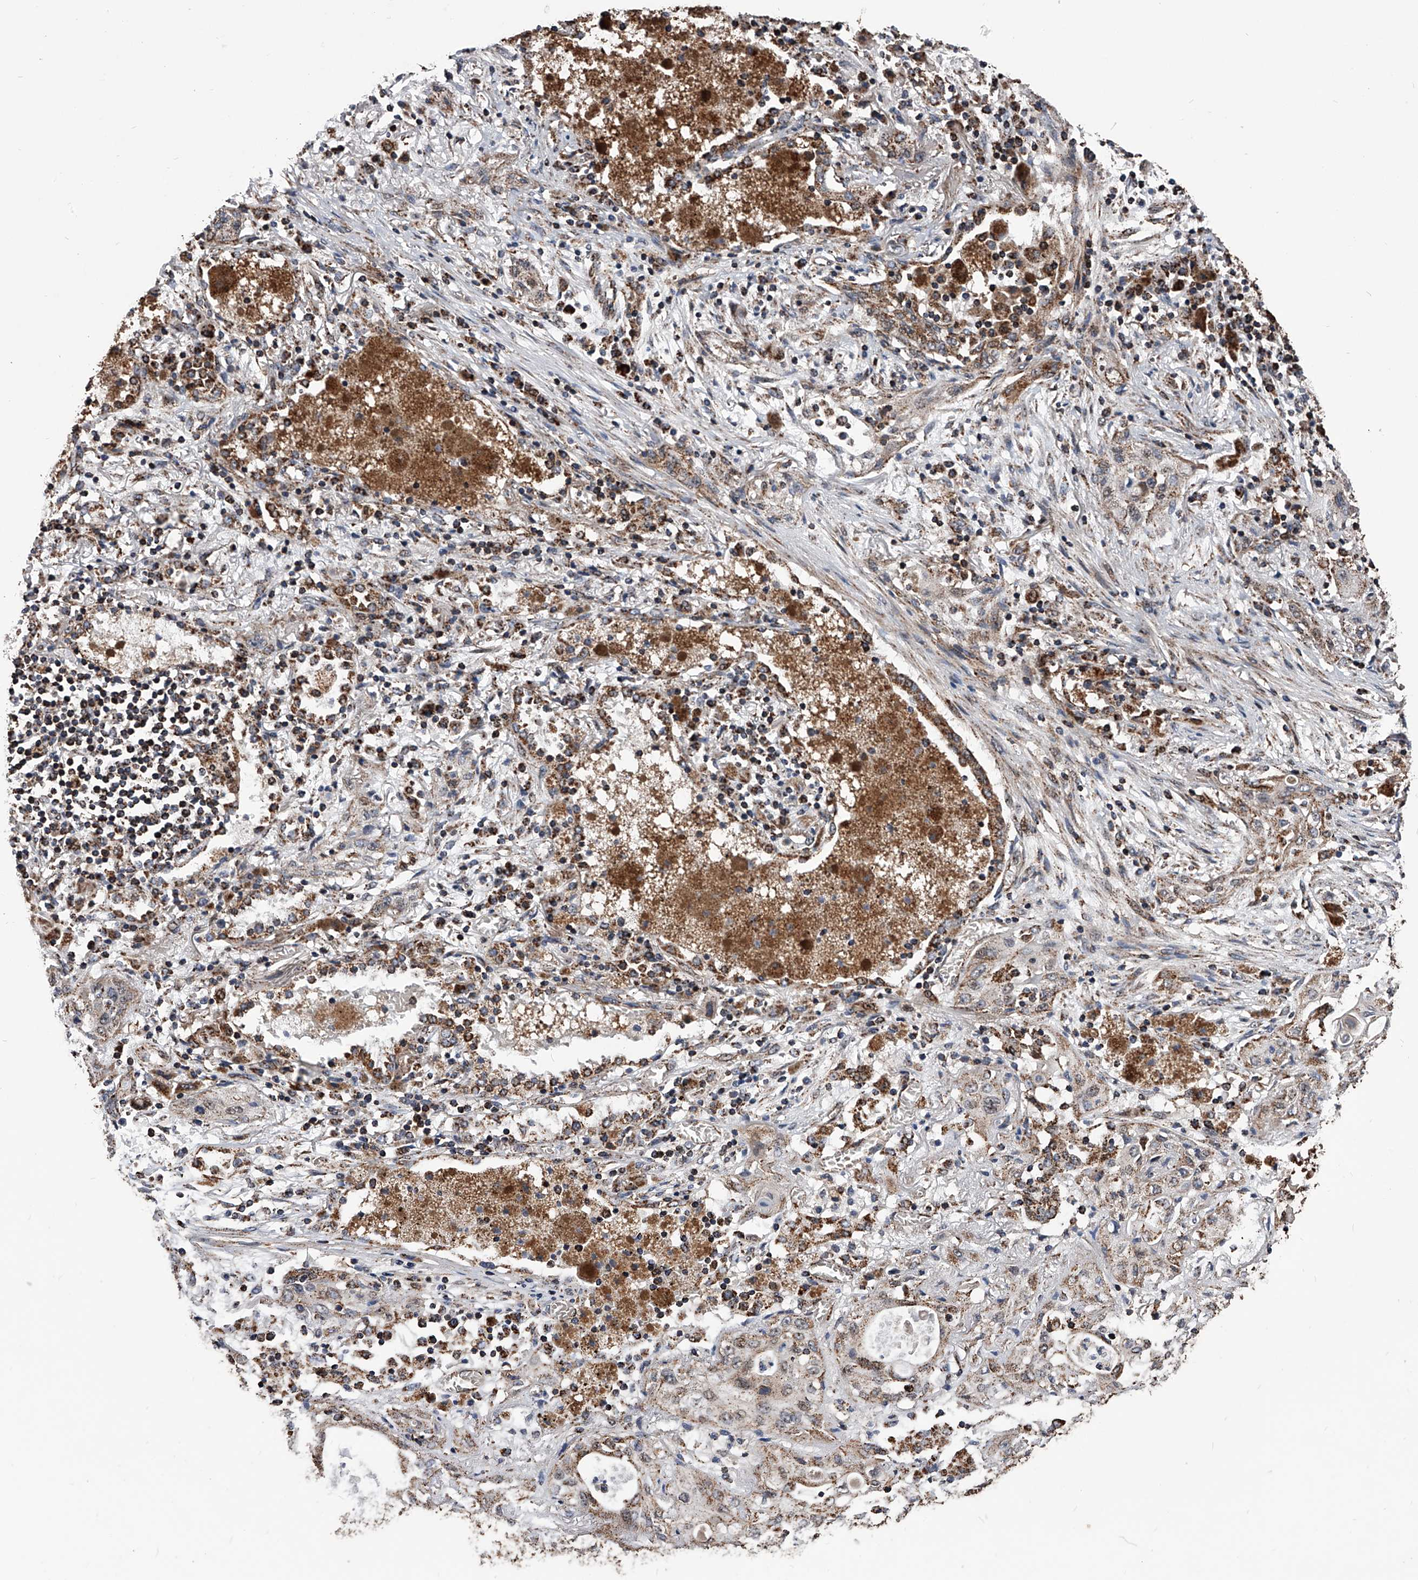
{"staining": {"intensity": "weak", "quantity": "<25%", "location": "cytoplasmic/membranous"}, "tissue": "lung cancer", "cell_type": "Tumor cells", "image_type": "cancer", "snomed": [{"axis": "morphology", "description": "Squamous cell carcinoma, NOS"}, {"axis": "topography", "description": "Lung"}], "caption": "Tumor cells are negative for brown protein staining in lung cancer.", "gene": "SMPDL3A", "patient": {"sex": "female", "age": 47}}